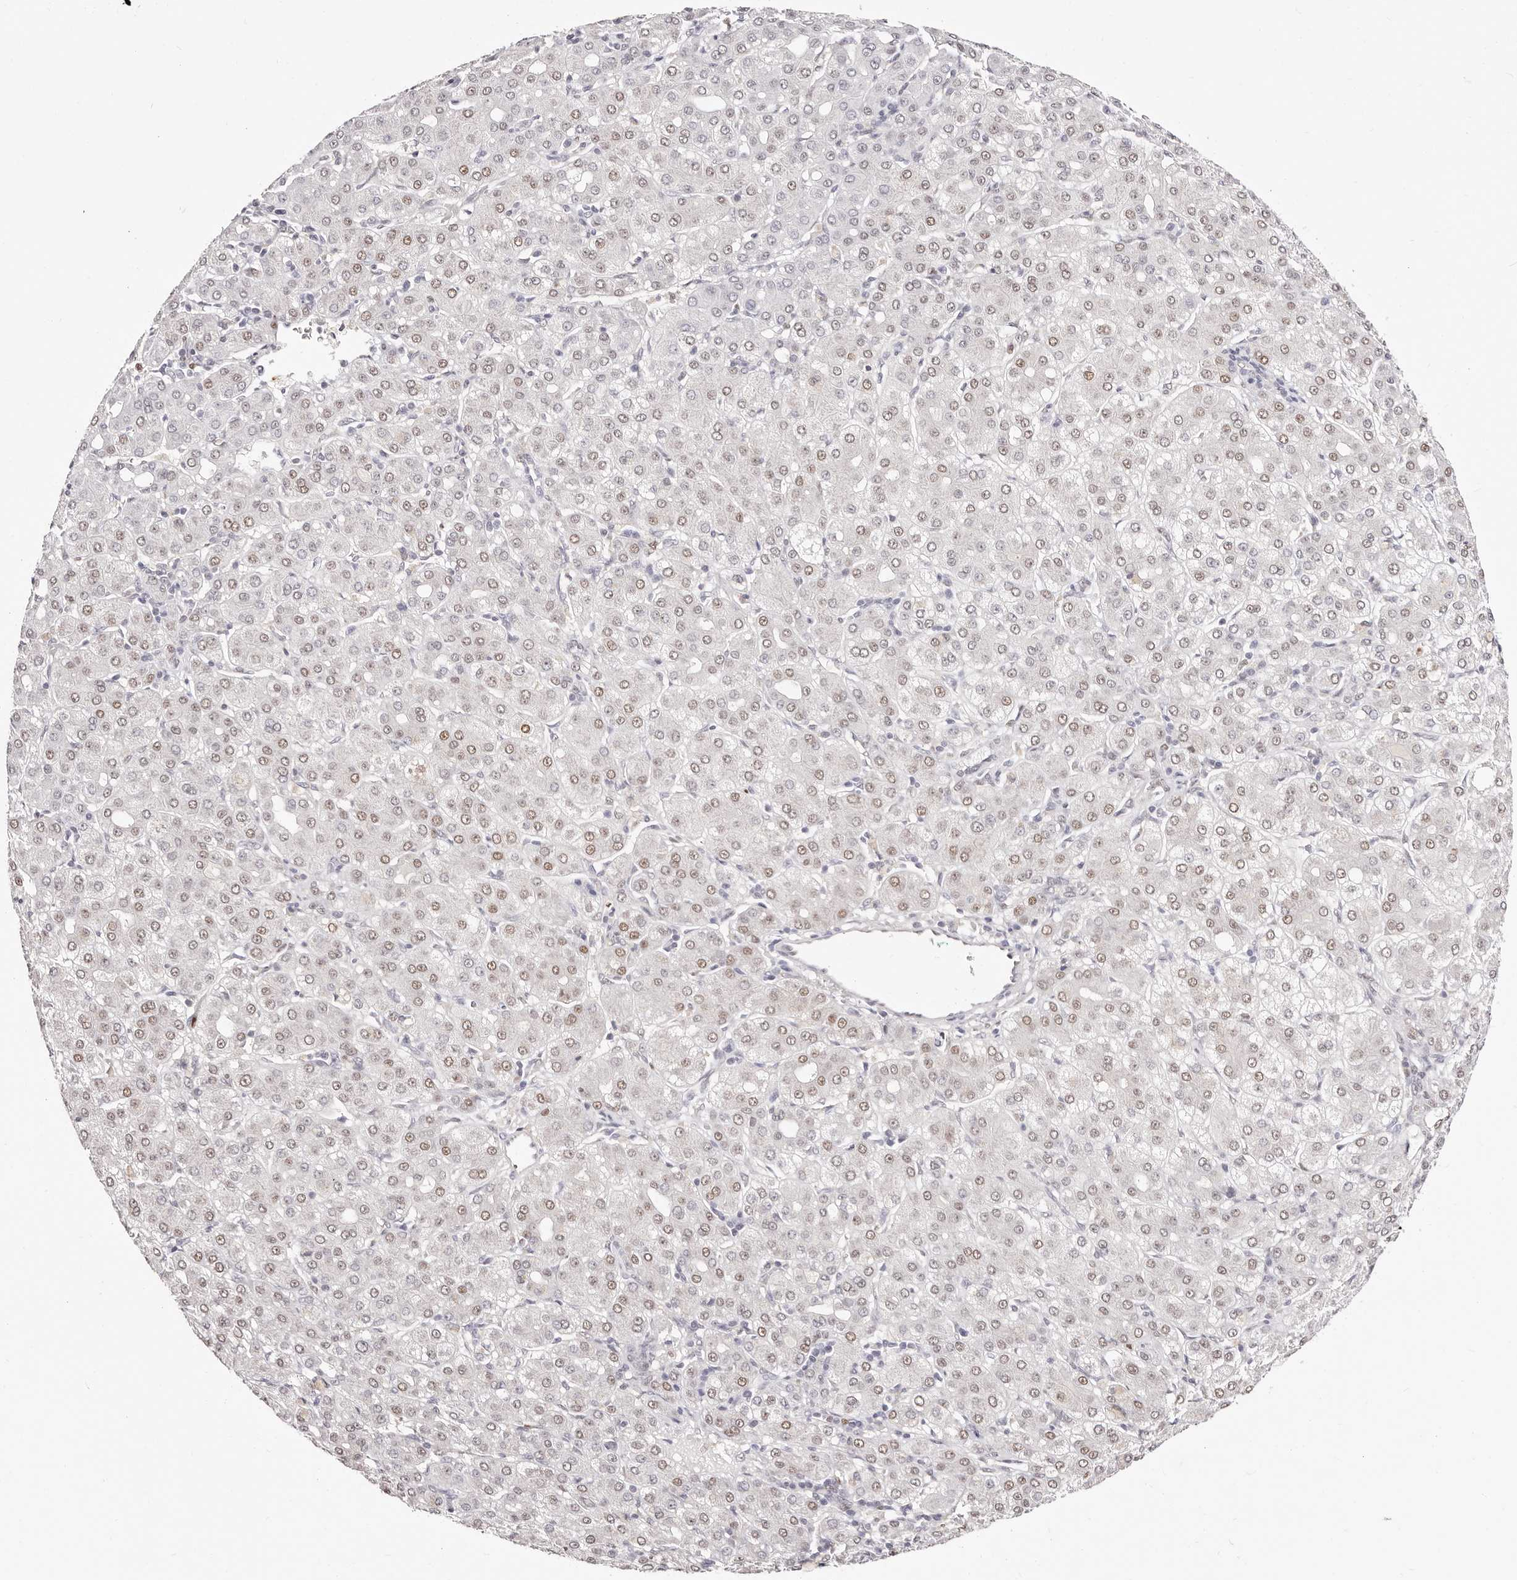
{"staining": {"intensity": "moderate", "quantity": "25%-75%", "location": "nuclear"}, "tissue": "liver cancer", "cell_type": "Tumor cells", "image_type": "cancer", "snomed": [{"axis": "morphology", "description": "Carcinoma, Hepatocellular, NOS"}, {"axis": "topography", "description": "Liver"}], "caption": "IHC staining of liver cancer, which shows medium levels of moderate nuclear staining in approximately 25%-75% of tumor cells indicating moderate nuclear protein expression. The staining was performed using DAB (3,3'-diaminobenzidine) (brown) for protein detection and nuclei were counterstained in hematoxylin (blue).", "gene": "TKT", "patient": {"sex": "male", "age": 65}}